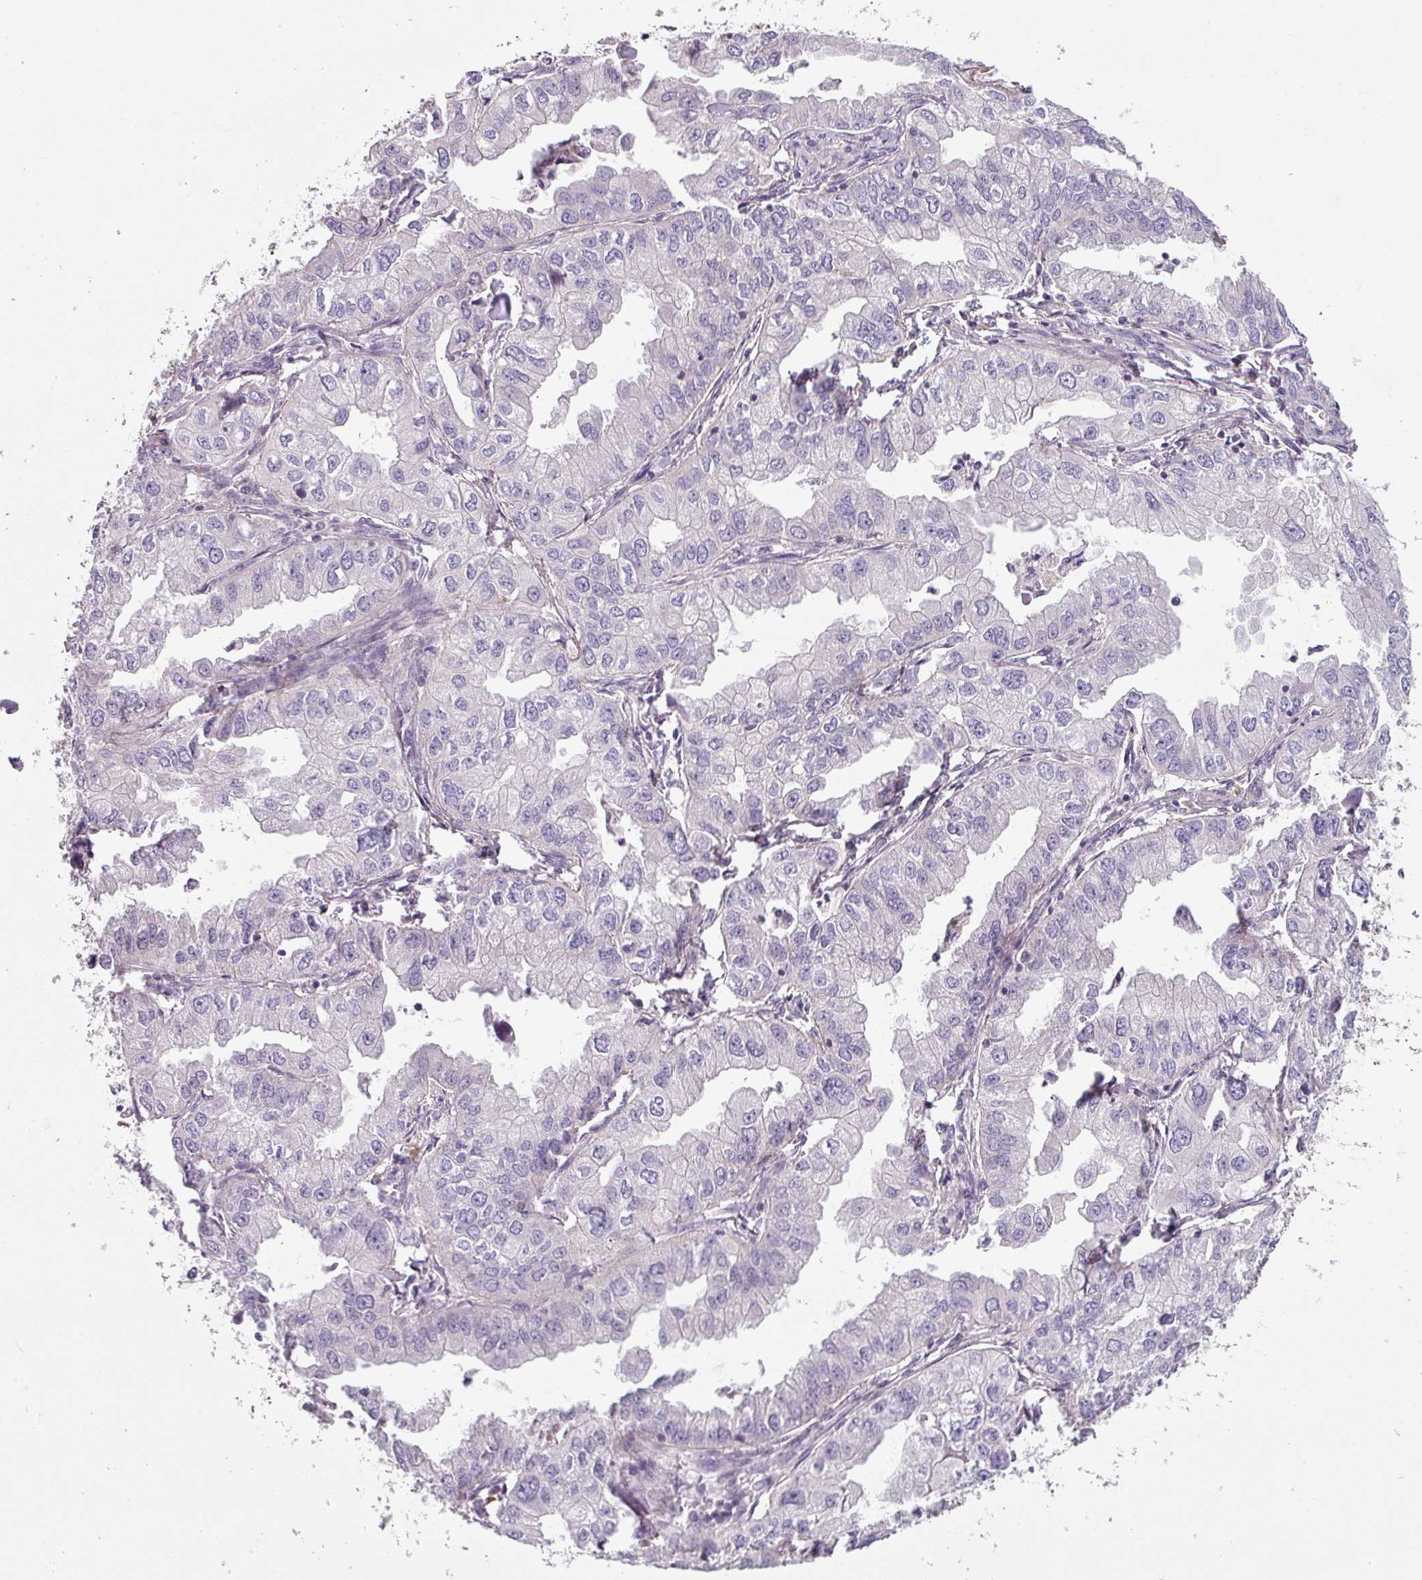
{"staining": {"intensity": "negative", "quantity": "none", "location": "none"}, "tissue": "lung cancer", "cell_type": "Tumor cells", "image_type": "cancer", "snomed": [{"axis": "morphology", "description": "Adenocarcinoma, NOS"}, {"axis": "topography", "description": "Lung"}], "caption": "Immunohistochemical staining of lung adenocarcinoma demonstrates no significant staining in tumor cells.", "gene": "TMEM132A", "patient": {"sex": "male", "age": 48}}